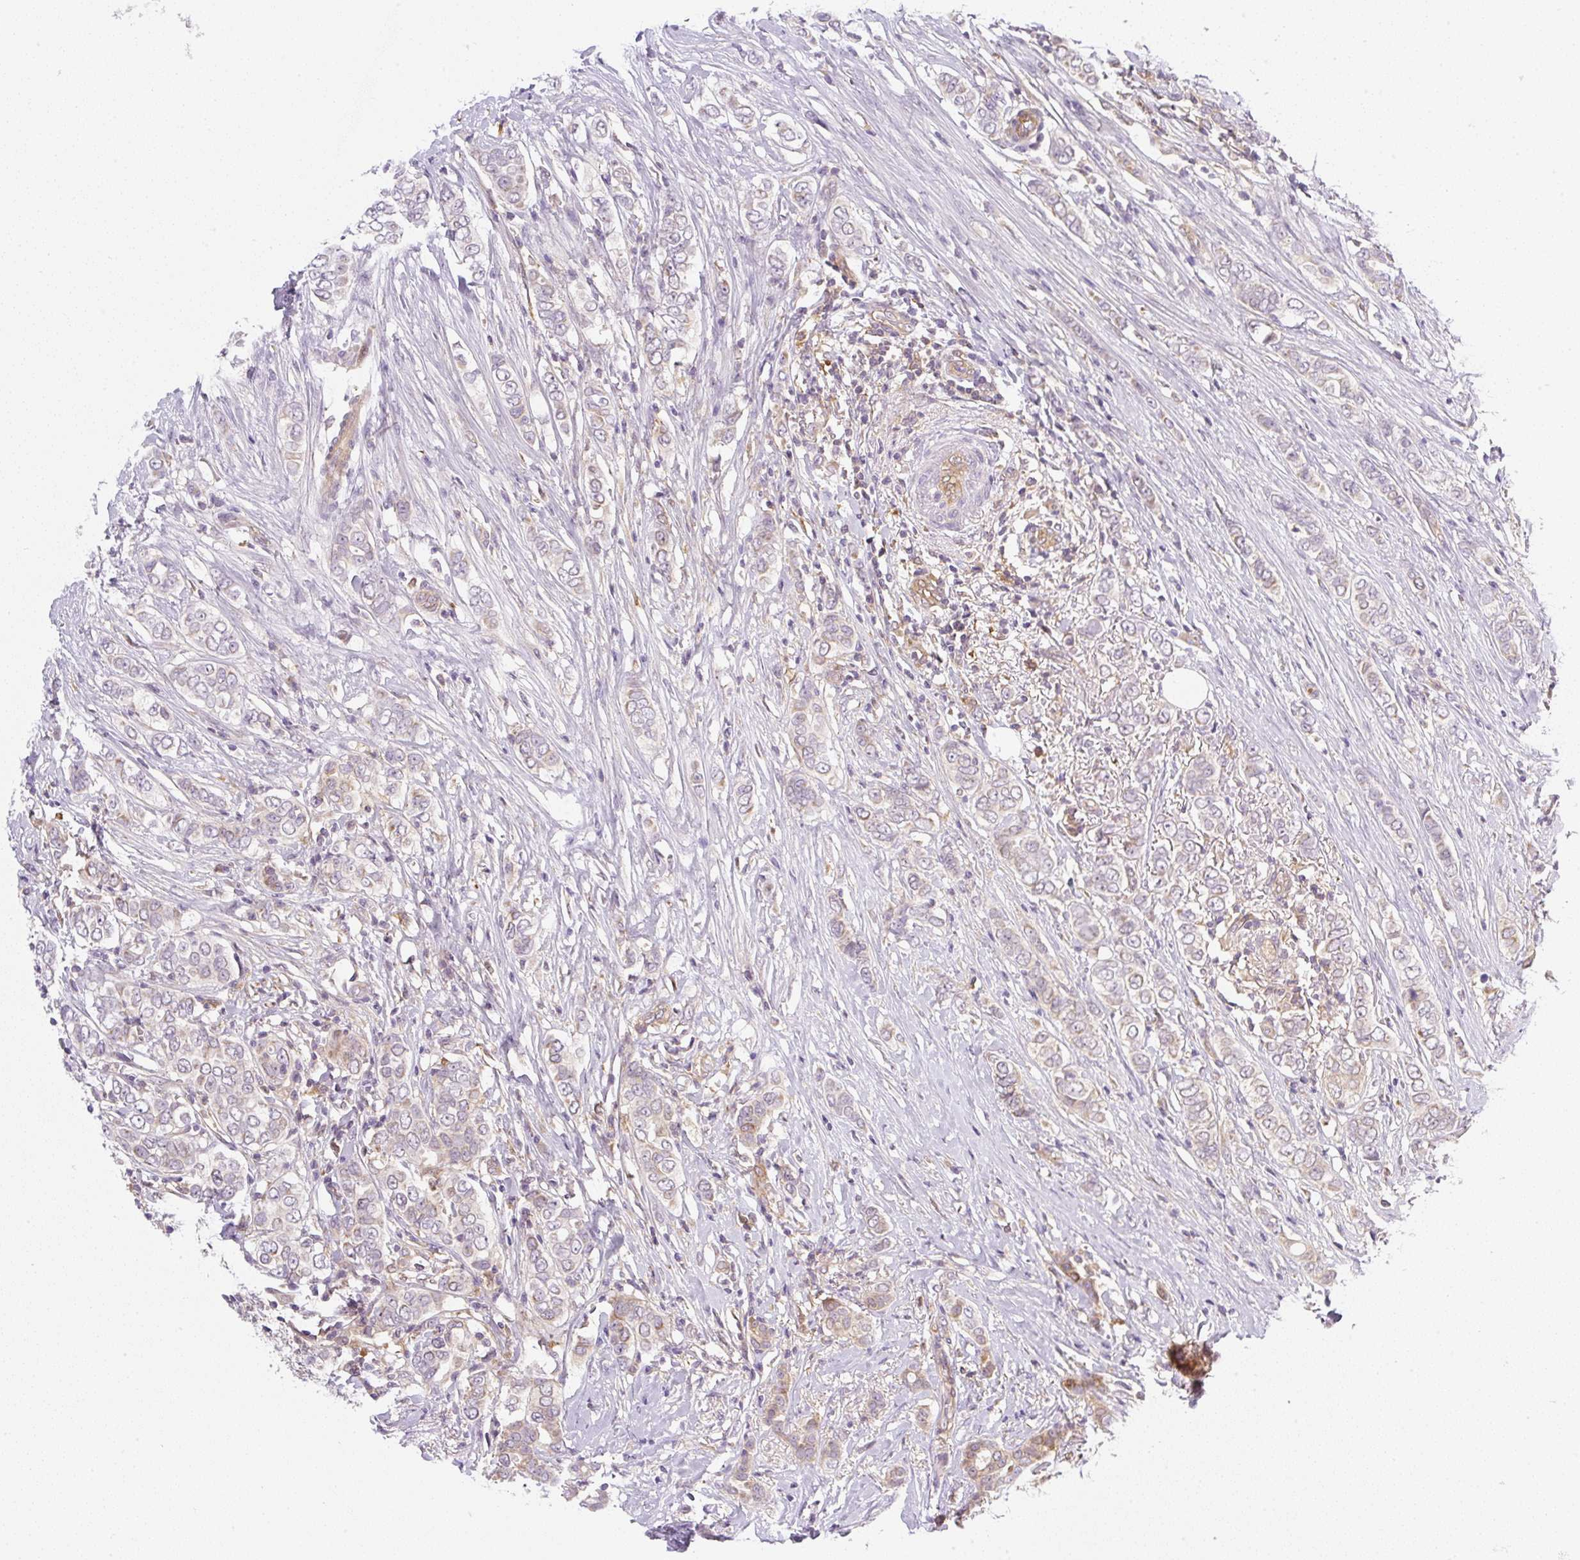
{"staining": {"intensity": "weak", "quantity": "25%-75%", "location": "cytoplasmic/membranous"}, "tissue": "breast cancer", "cell_type": "Tumor cells", "image_type": "cancer", "snomed": [{"axis": "morphology", "description": "Lobular carcinoma"}, {"axis": "topography", "description": "Breast"}], "caption": "This is an image of immunohistochemistry (IHC) staining of breast lobular carcinoma, which shows weak expression in the cytoplasmic/membranous of tumor cells.", "gene": "OMA1", "patient": {"sex": "female", "age": 51}}